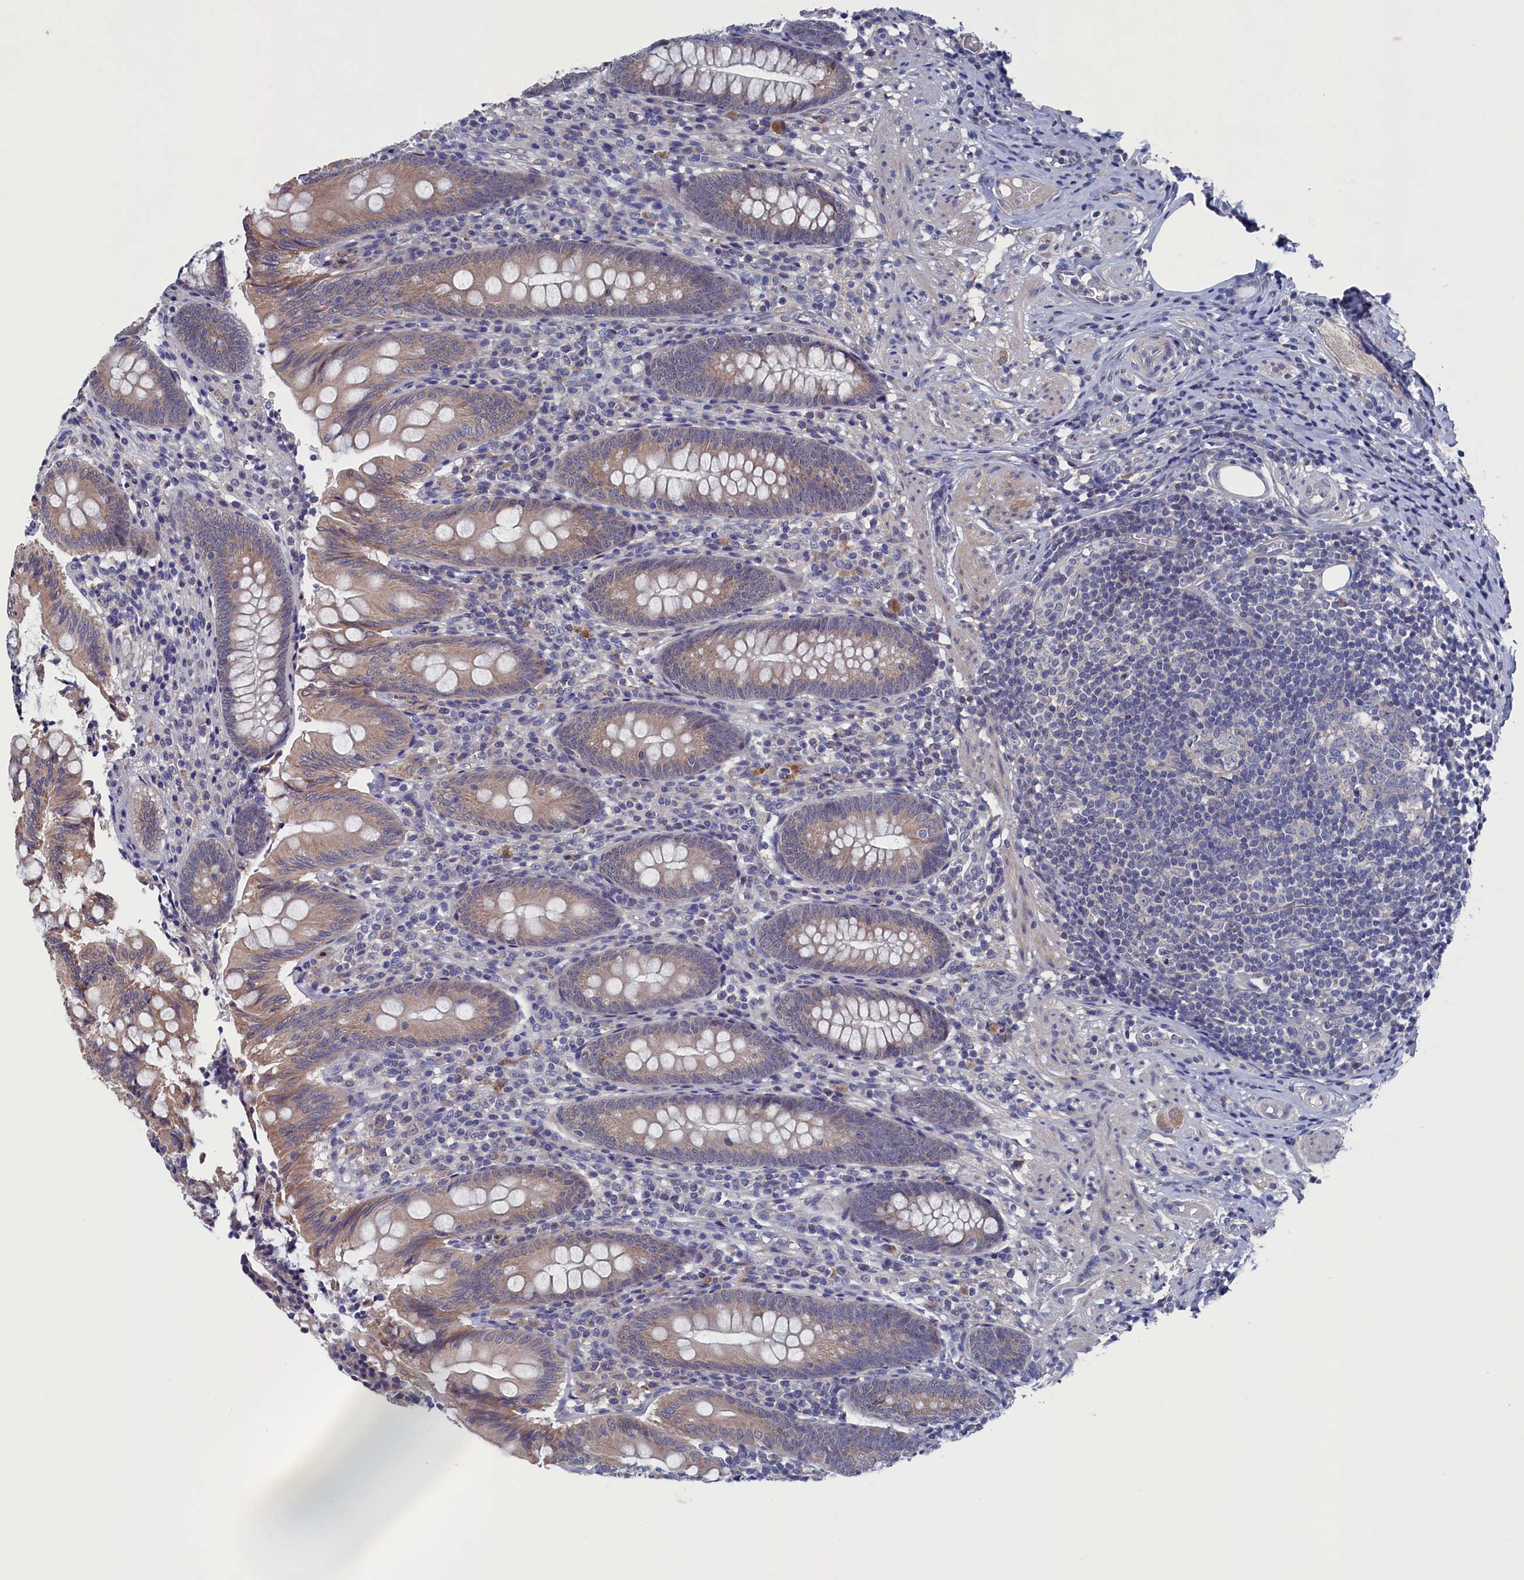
{"staining": {"intensity": "moderate", "quantity": ">75%", "location": "cytoplasmic/membranous"}, "tissue": "appendix", "cell_type": "Glandular cells", "image_type": "normal", "snomed": [{"axis": "morphology", "description": "Normal tissue, NOS"}, {"axis": "topography", "description": "Appendix"}], "caption": "Protein staining by immunohistochemistry (IHC) demonstrates moderate cytoplasmic/membranous staining in approximately >75% of glandular cells in normal appendix. (IHC, brightfield microscopy, high magnification).", "gene": "SPATA13", "patient": {"sex": "male", "age": 55}}